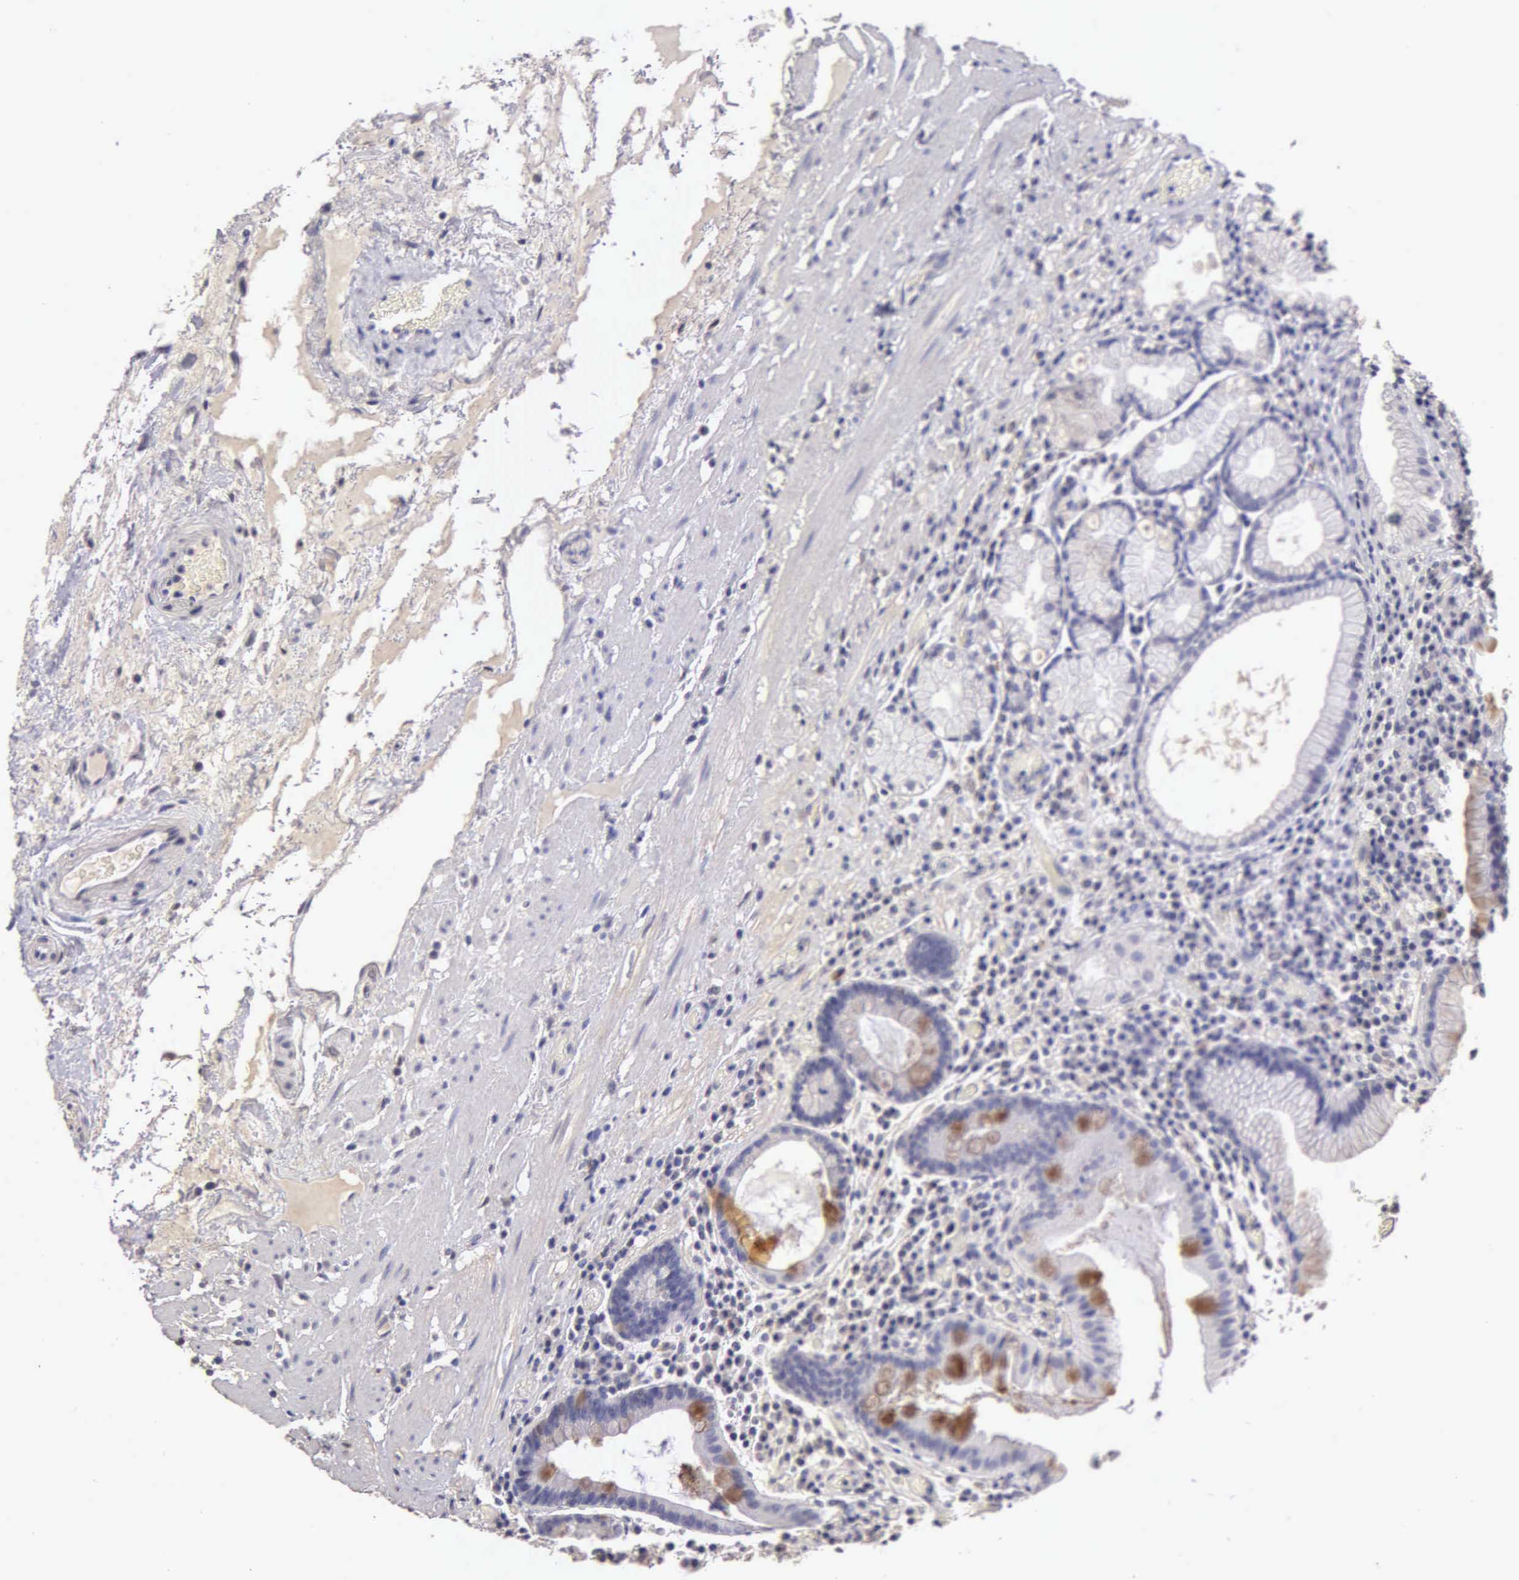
{"staining": {"intensity": "moderate", "quantity": "<25%", "location": "cytoplasmic/membranous"}, "tissue": "stomach", "cell_type": "Glandular cells", "image_type": "normal", "snomed": [{"axis": "morphology", "description": "Normal tissue, NOS"}, {"axis": "topography", "description": "Stomach, lower"}, {"axis": "topography", "description": "Duodenum"}], "caption": "About <25% of glandular cells in normal stomach show moderate cytoplasmic/membranous protein positivity as visualized by brown immunohistochemical staining.", "gene": "ESR1", "patient": {"sex": "male", "age": 84}}